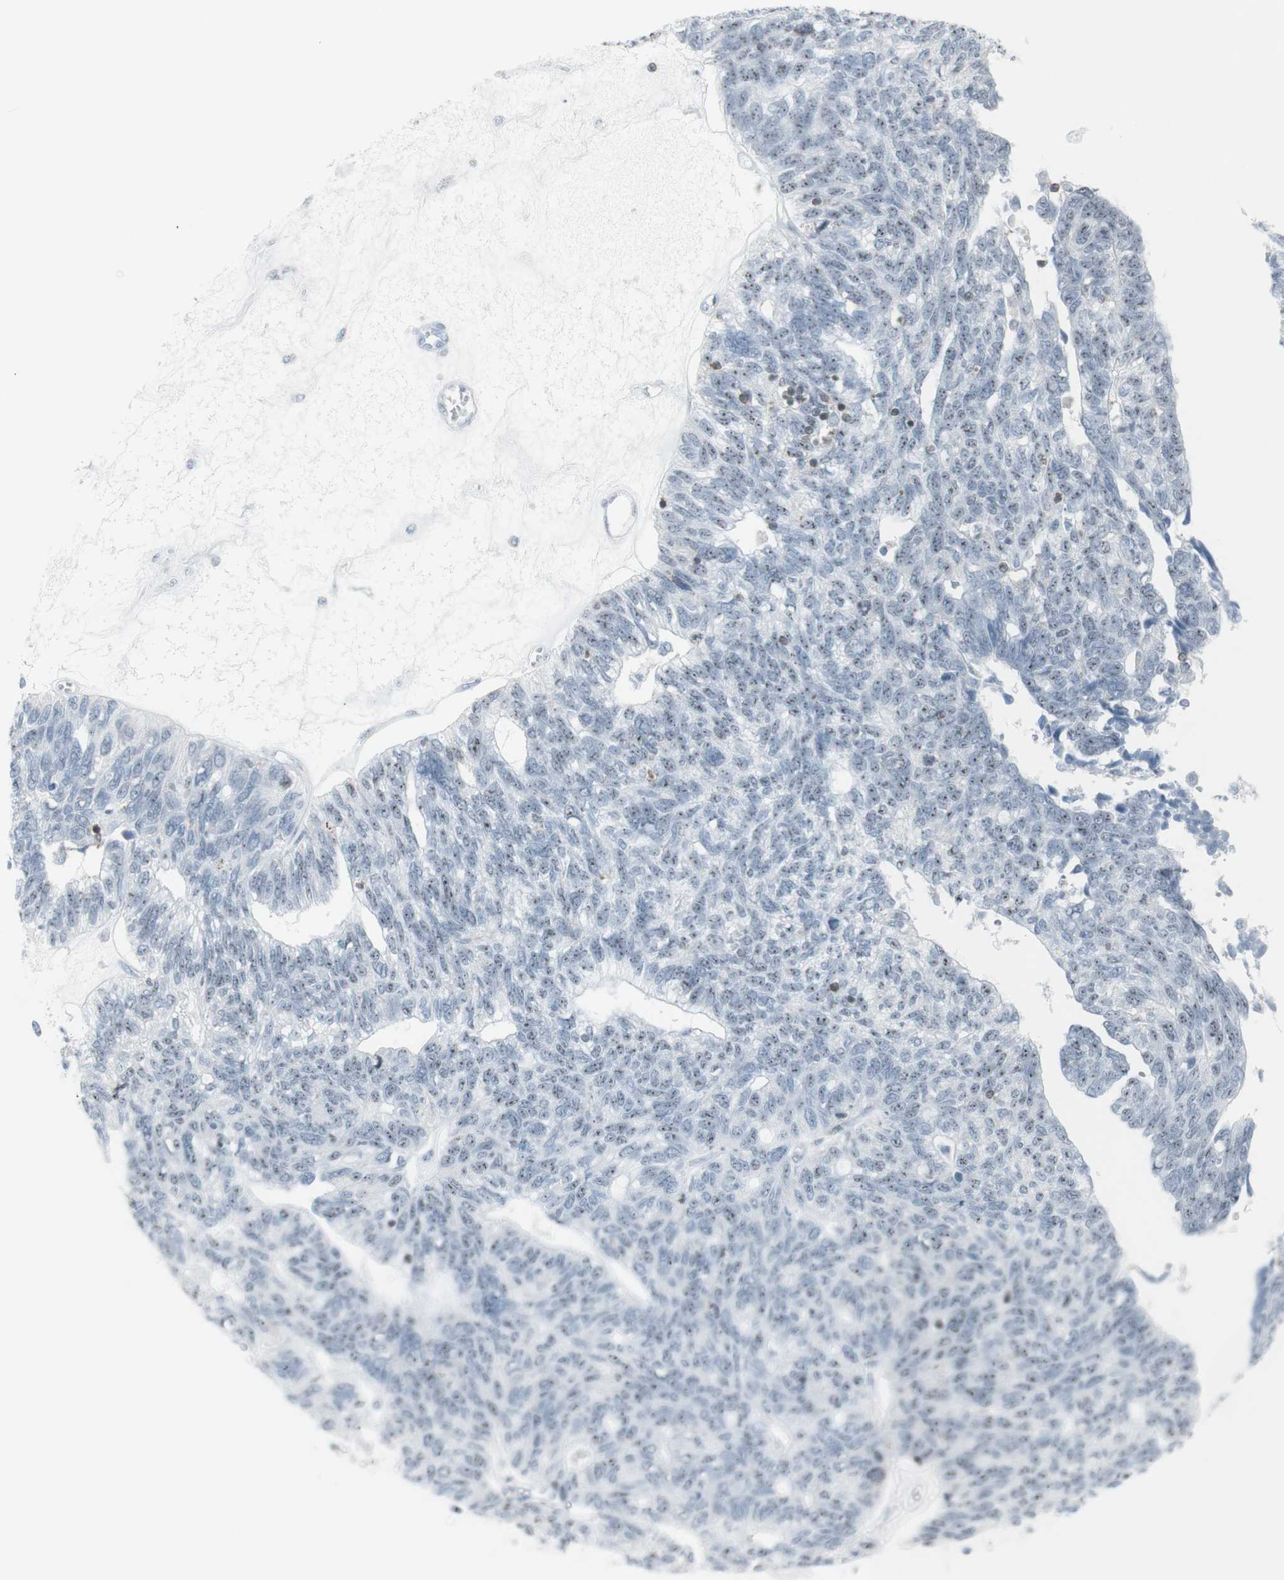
{"staining": {"intensity": "negative", "quantity": "none", "location": "none"}, "tissue": "ovarian cancer", "cell_type": "Tumor cells", "image_type": "cancer", "snomed": [{"axis": "morphology", "description": "Cystadenocarcinoma, serous, NOS"}, {"axis": "topography", "description": "Ovary"}], "caption": "Immunohistochemical staining of ovarian cancer (serous cystadenocarcinoma) exhibits no significant expression in tumor cells.", "gene": "NRG1", "patient": {"sex": "female", "age": 79}}